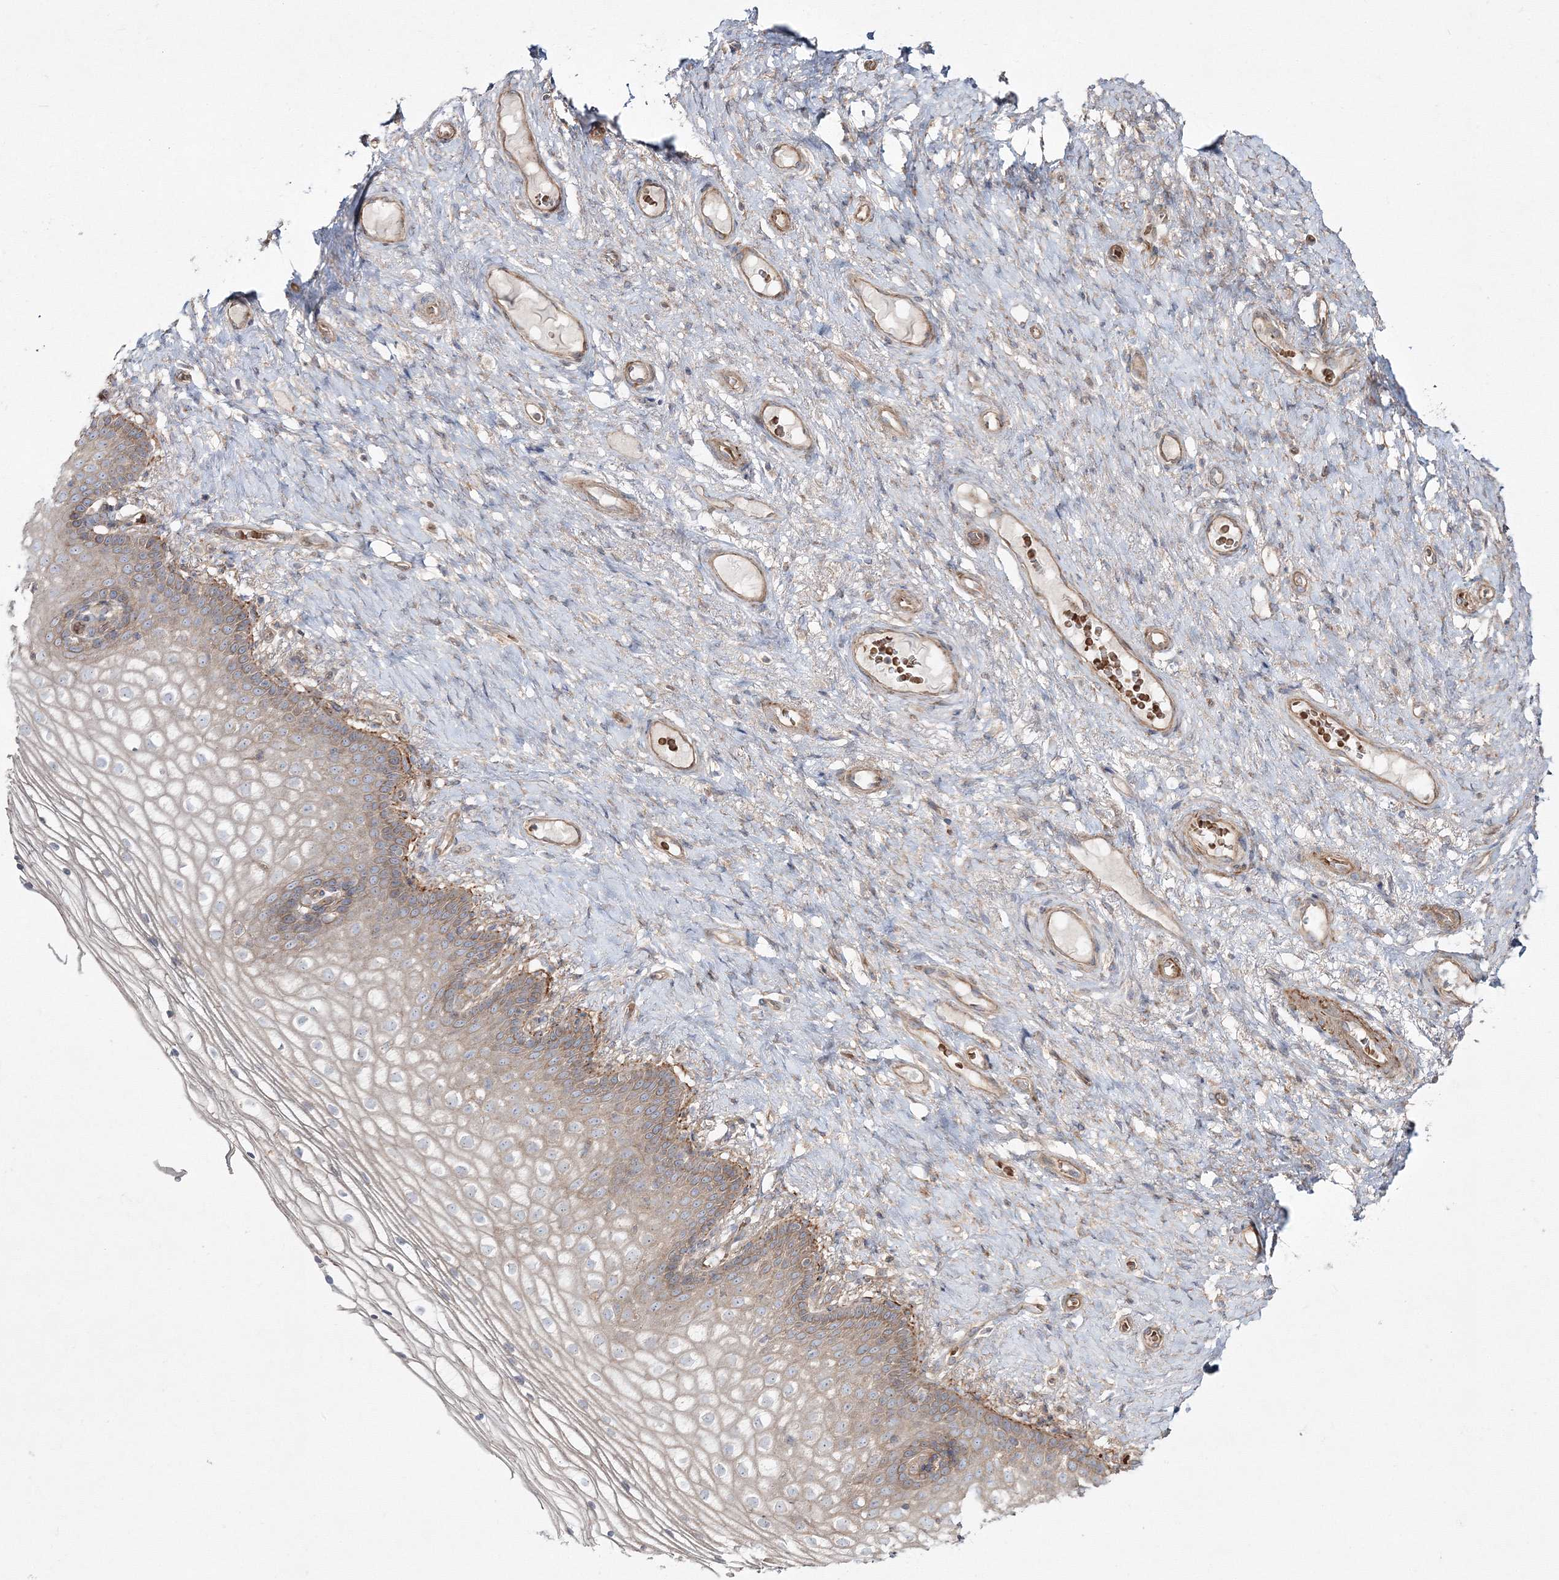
{"staining": {"intensity": "weak", "quantity": "<25%", "location": "cytoplasmic/membranous"}, "tissue": "vagina", "cell_type": "Squamous epithelial cells", "image_type": "normal", "snomed": [{"axis": "morphology", "description": "Normal tissue, NOS"}, {"axis": "topography", "description": "Vagina"}], "caption": "Immunohistochemistry (IHC) photomicrograph of benign vagina stained for a protein (brown), which displays no expression in squamous epithelial cells.", "gene": "ZSWIM6", "patient": {"sex": "female", "age": 60}}